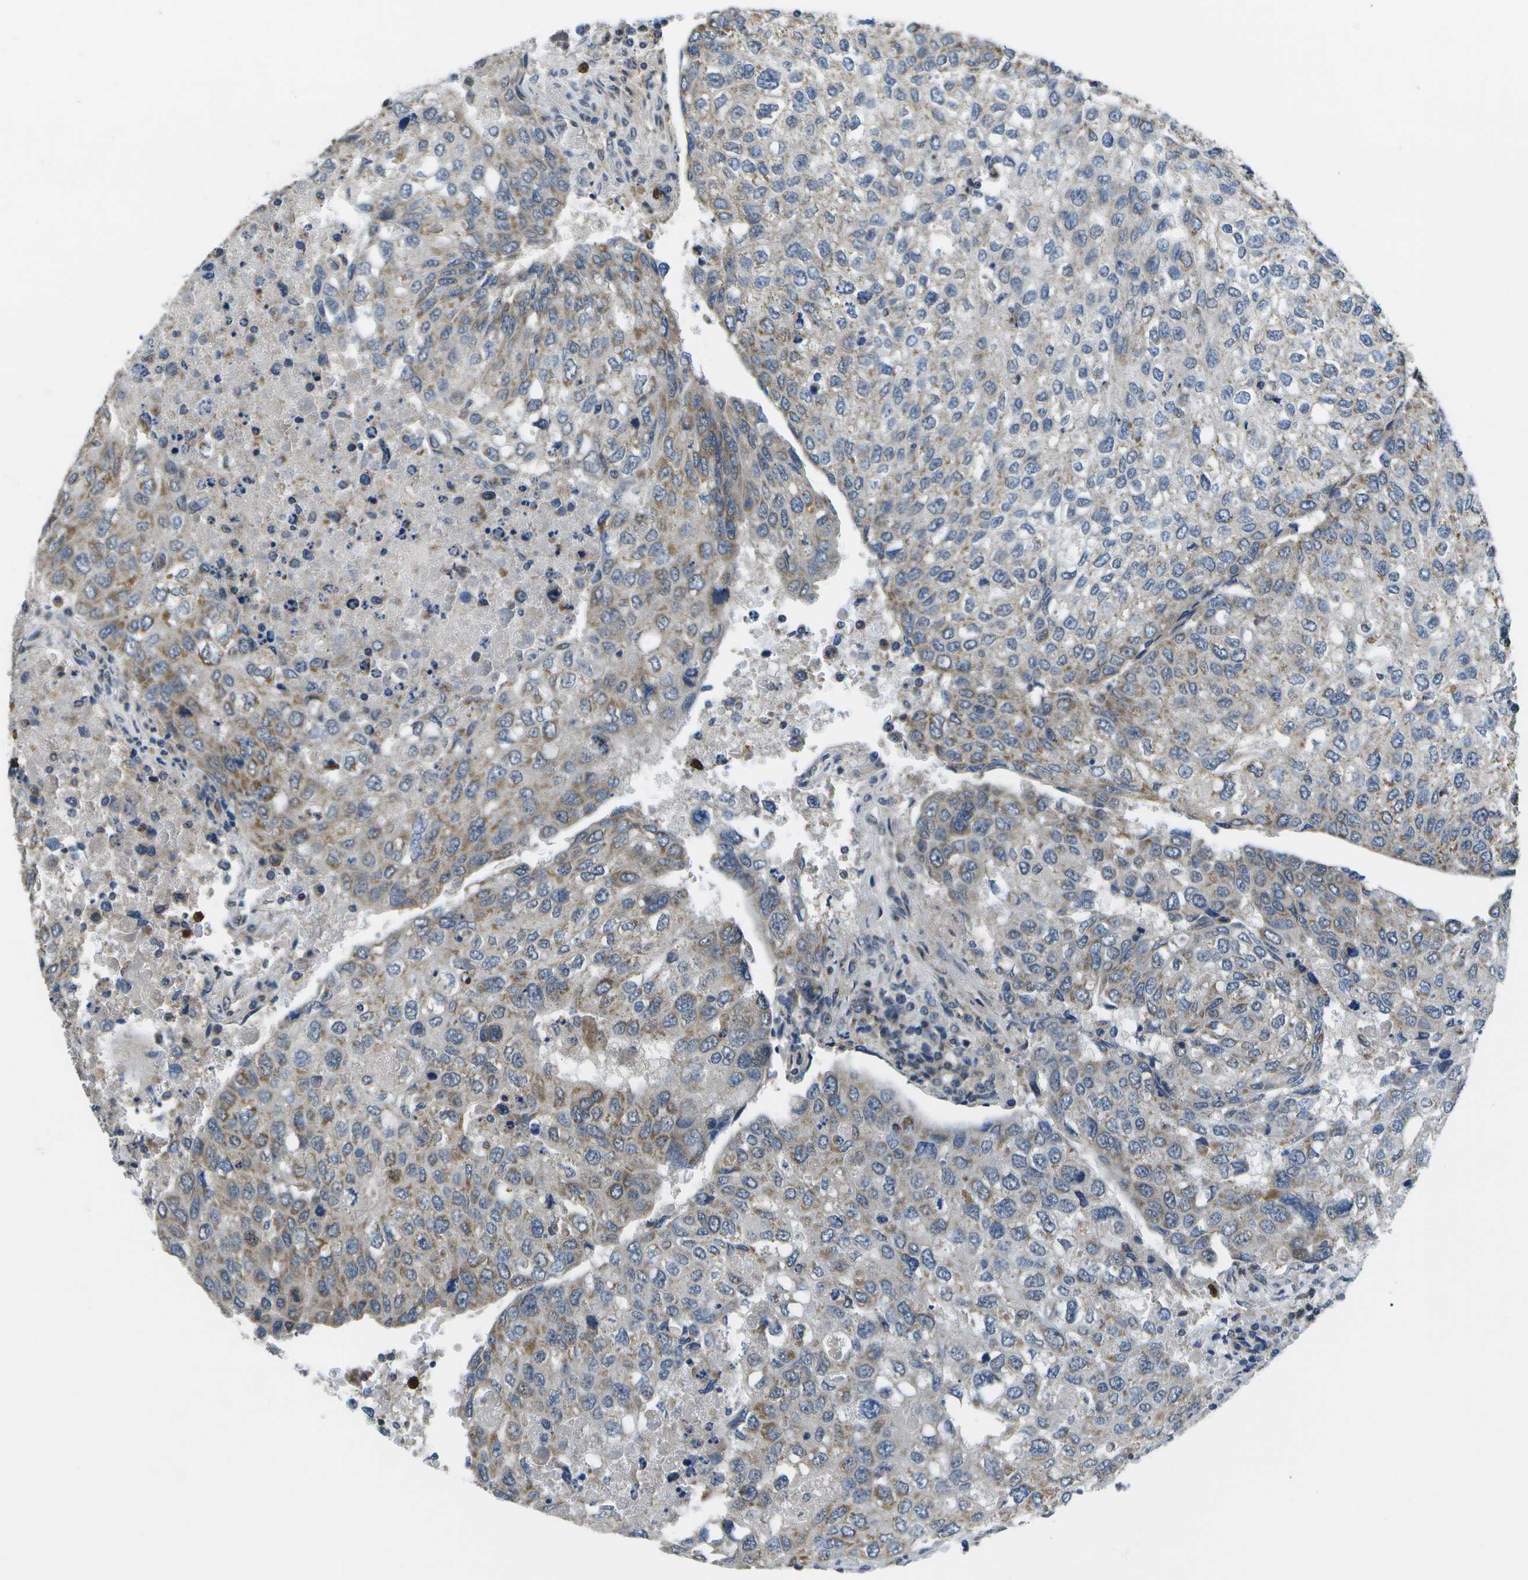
{"staining": {"intensity": "moderate", "quantity": "25%-75%", "location": "cytoplasmic/membranous"}, "tissue": "urothelial cancer", "cell_type": "Tumor cells", "image_type": "cancer", "snomed": [{"axis": "morphology", "description": "Urothelial carcinoma, High grade"}, {"axis": "topography", "description": "Lymph node"}, {"axis": "topography", "description": "Urinary bladder"}], "caption": "DAB immunohistochemical staining of human urothelial carcinoma (high-grade) exhibits moderate cytoplasmic/membranous protein staining in about 25%-75% of tumor cells.", "gene": "GALNT15", "patient": {"sex": "male", "age": 51}}